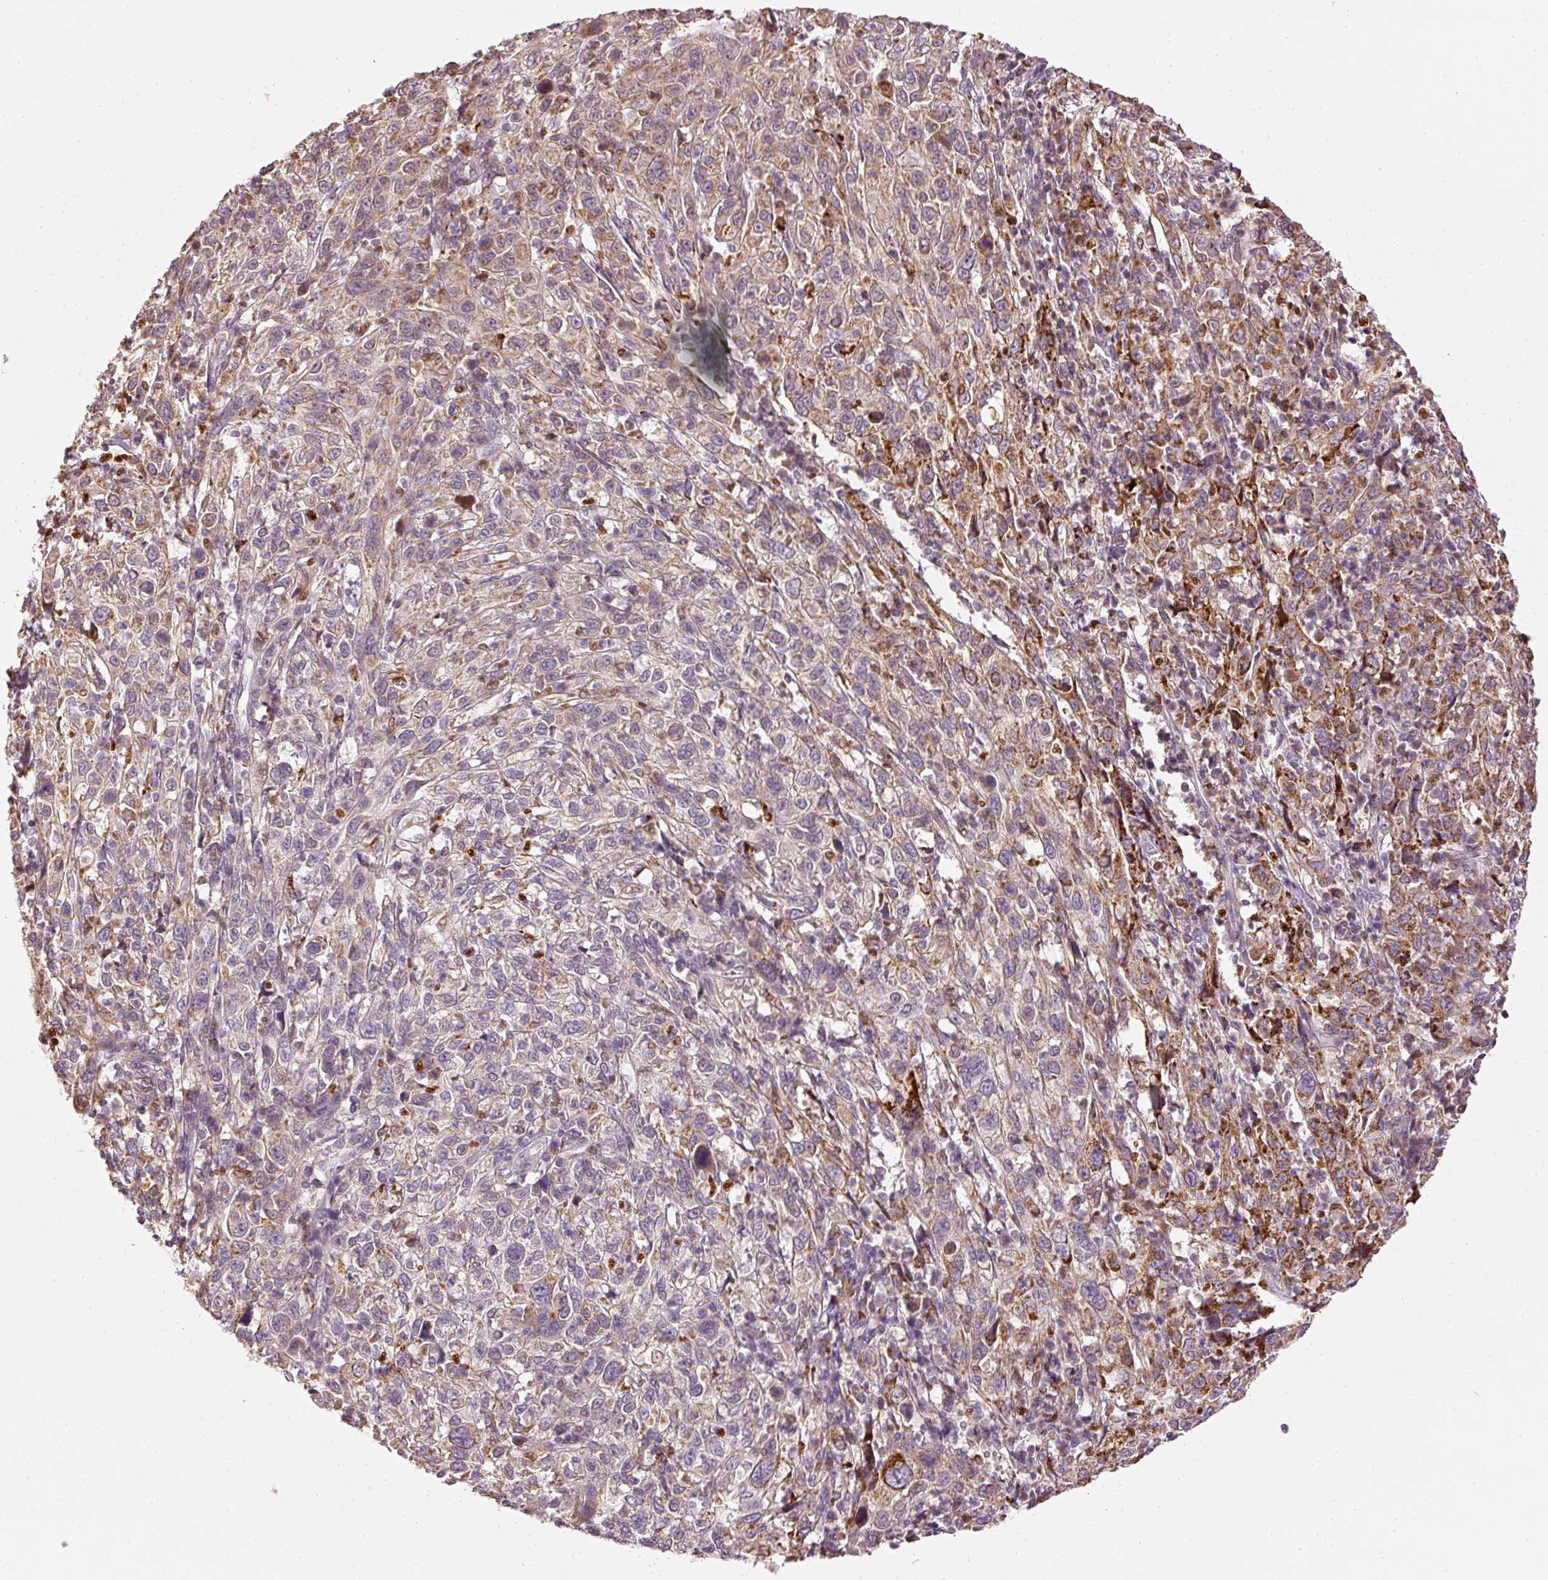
{"staining": {"intensity": "strong", "quantity": "25%-75%", "location": "cytoplasmic/membranous"}, "tissue": "cervical cancer", "cell_type": "Tumor cells", "image_type": "cancer", "snomed": [{"axis": "morphology", "description": "Squamous cell carcinoma, NOS"}, {"axis": "topography", "description": "Cervix"}], "caption": "Brown immunohistochemical staining in human squamous cell carcinoma (cervical) demonstrates strong cytoplasmic/membranous staining in approximately 25%-75% of tumor cells.", "gene": "MTHFD1L", "patient": {"sex": "female", "age": 46}}